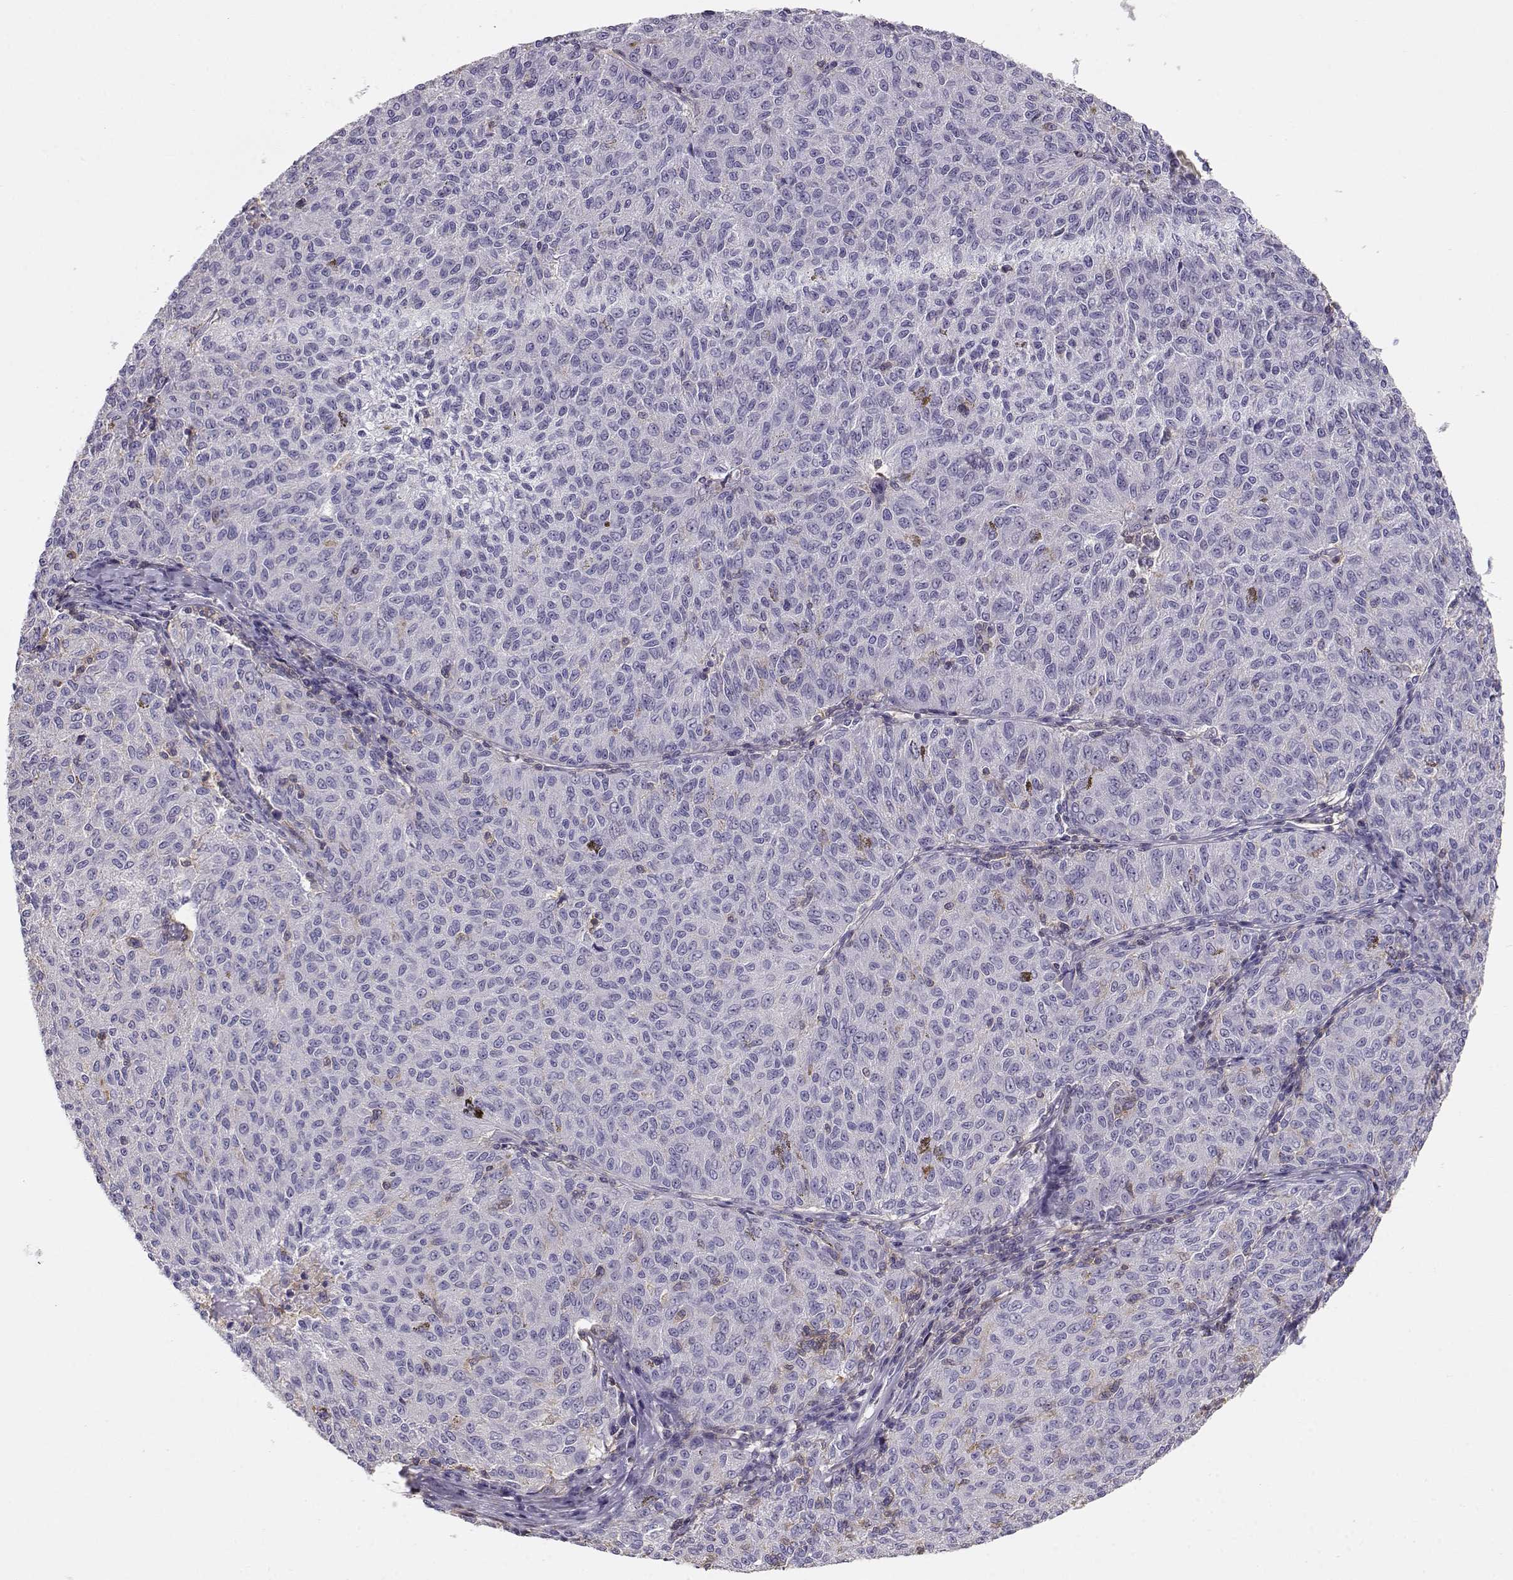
{"staining": {"intensity": "negative", "quantity": "none", "location": "none"}, "tissue": "melanoma", "cell_type": "Tumor cells", "image_type": "cancer", "snomed": [{"axis": "morphology", "description": "Malignant melanoma, NOS"}, {"axis": "topography", "description": "Skin"}], "caption": "A histopathology image of malignant melanoma stained for a protein exhibits no brown staining in tumor cells.", "gene": "DAPL1", "patient": {"sex": "female", "age": 72}}